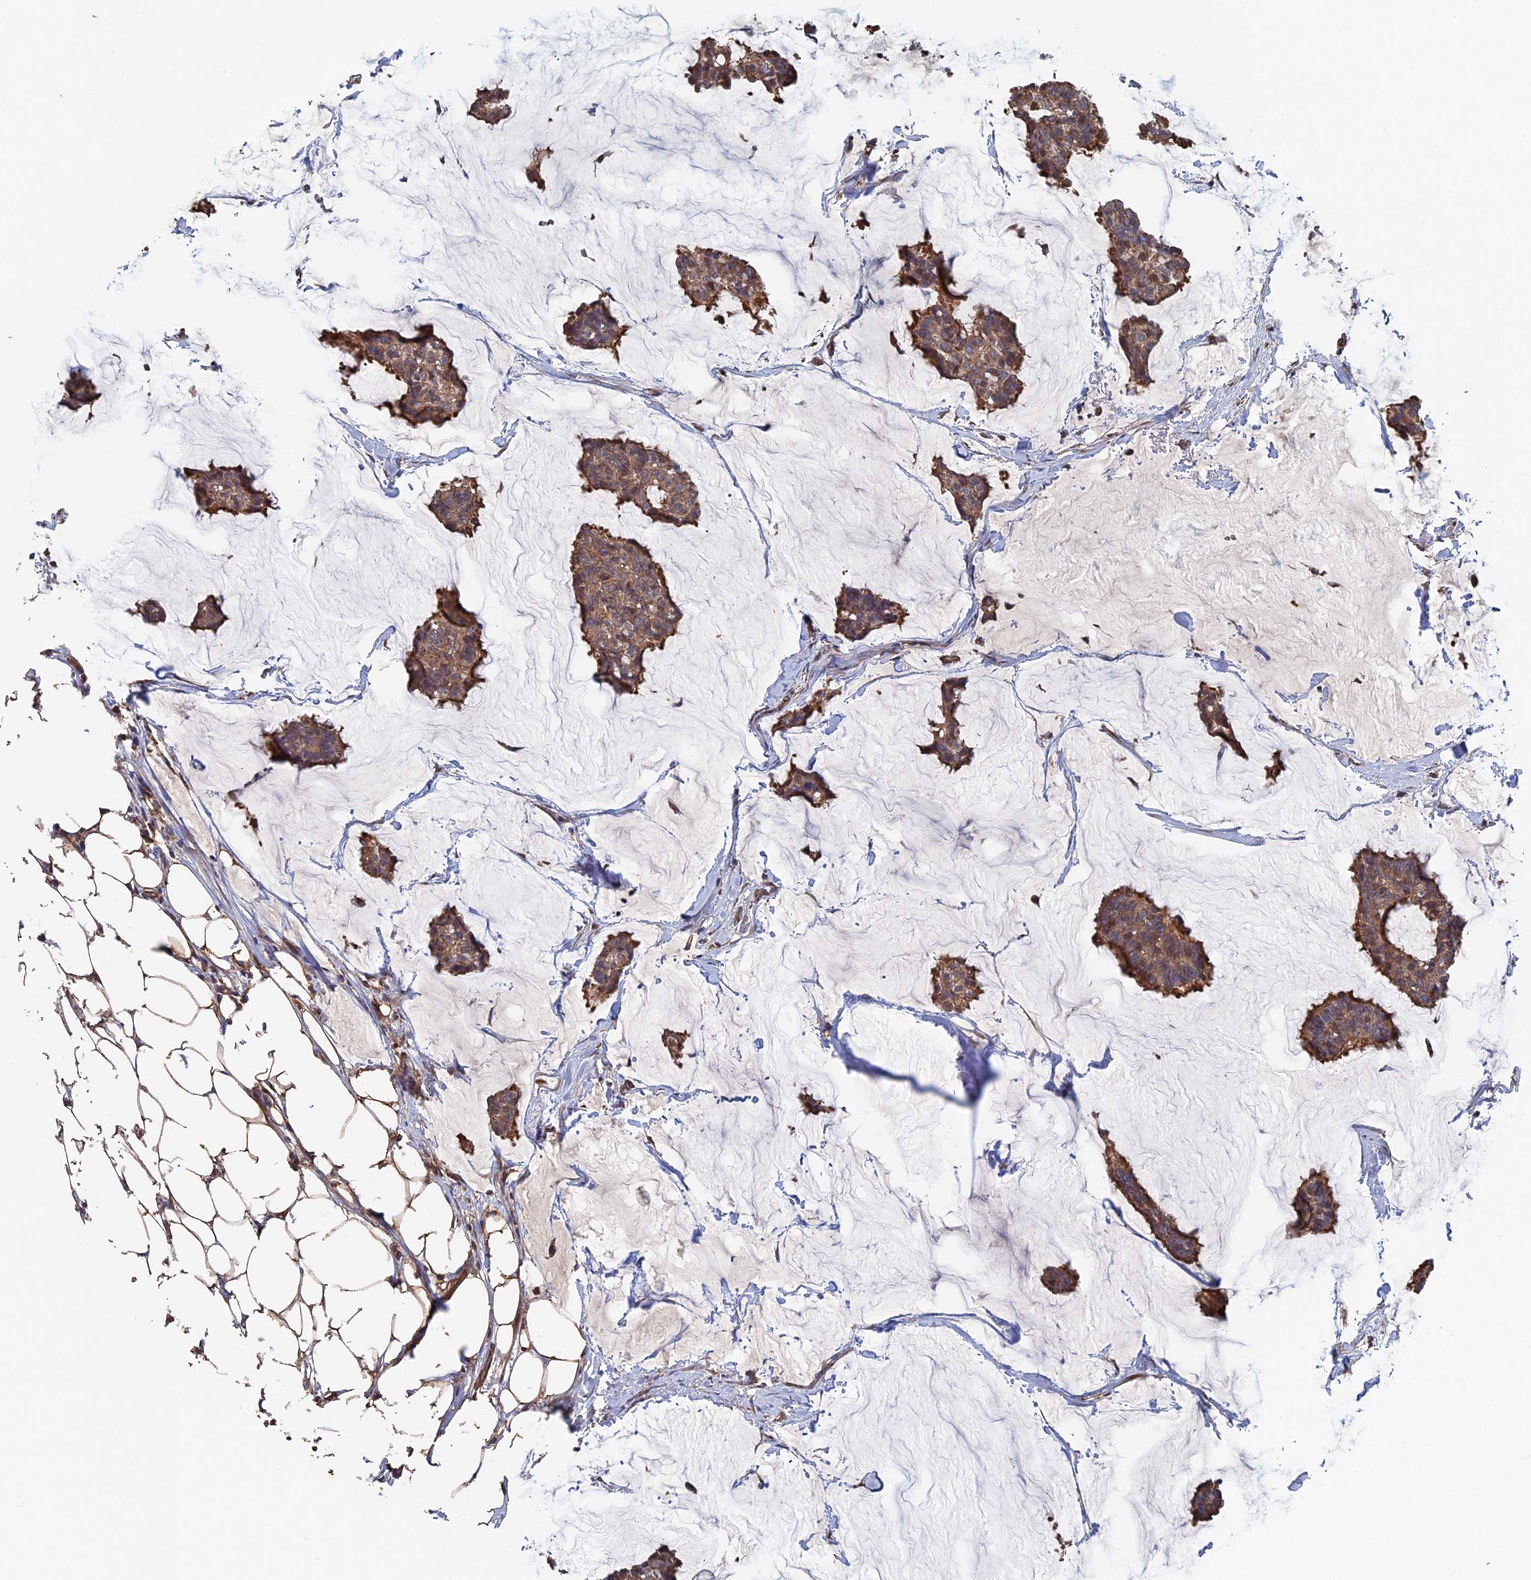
{"staining": {"intensity": "moderate", "quantity": ">75%", "location": "cytoplasmic/membranous"}, "tissue": "breast cancer", "cell_type": "Tumor cells", "image_type": "cancer", "snomed": [{"axis": "morphology", "description": "Duct carcinoma"}, {"axis": "topography", "description": "Breast"}], "caption": "Breast invasive ductal carcinoma stained with a brown dye shows moderate cytoplasmic/membranous positive staining in approximately >75% of tumor cells.", "gene": "RPUSD1", "patient": {"sex": "female", "age": 93}}